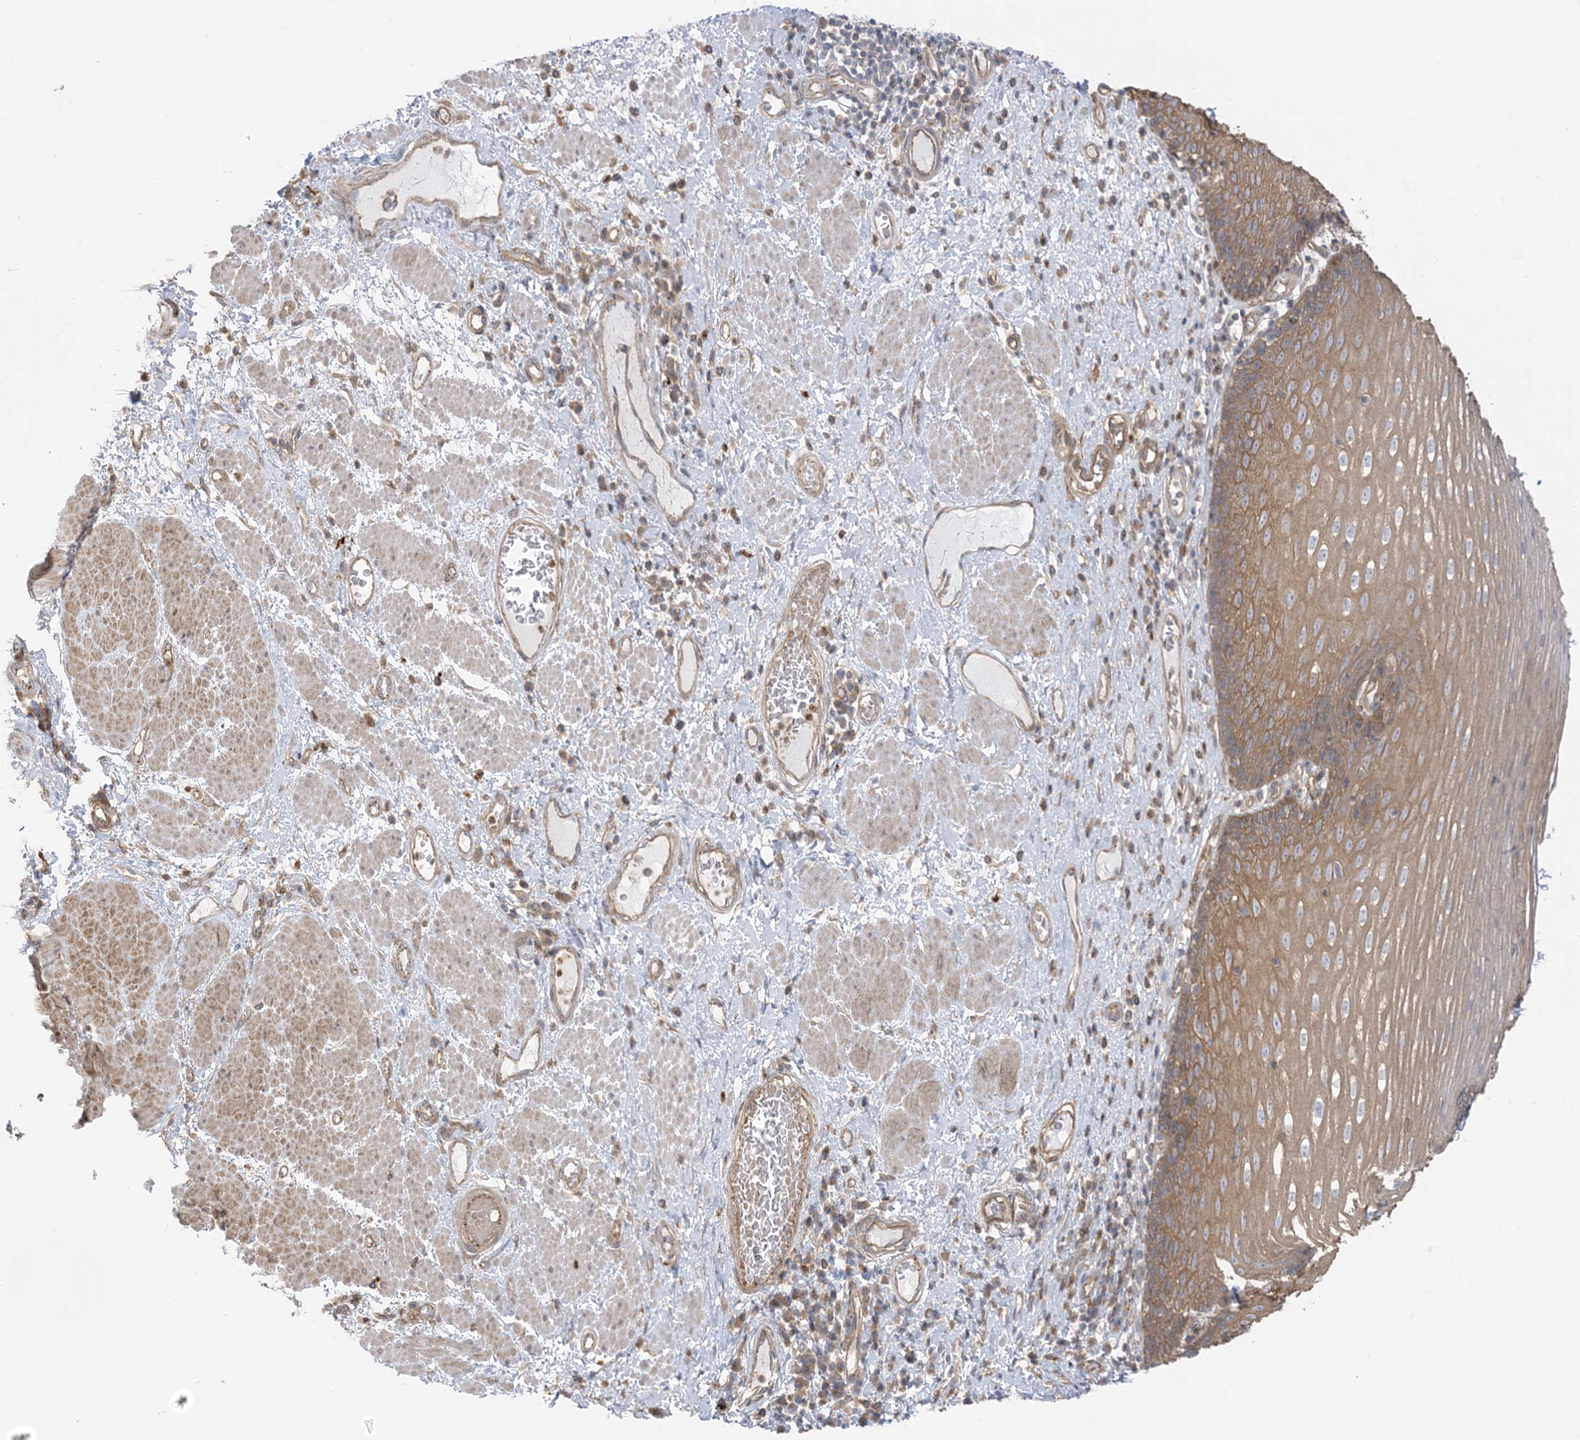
{"staining": {"intensity": "moderate", "quantity": ">75%", "location": "cytoplasmic/membranous"}, "tissue": "esophagus", "cell_type": "Squamous epithelial cells", "image_type": "normal", "snomed": [{"axis": "morphology", "description": "Normal tissue, NOS"}, {"axis": "morphology", "description": "Adenocarcinoma, NOS"}, {"axis": "topography", "description": "Esophagus"}], "caption": "An immunohistochemistry image of normal tissue is shown. Protein staining in brown shows moderate cytoplasmic/membranous positivity in esophagus within squamous epithelial cells.", "gene": "ICMT", "patient": {"sex": "male", "age": 62}}